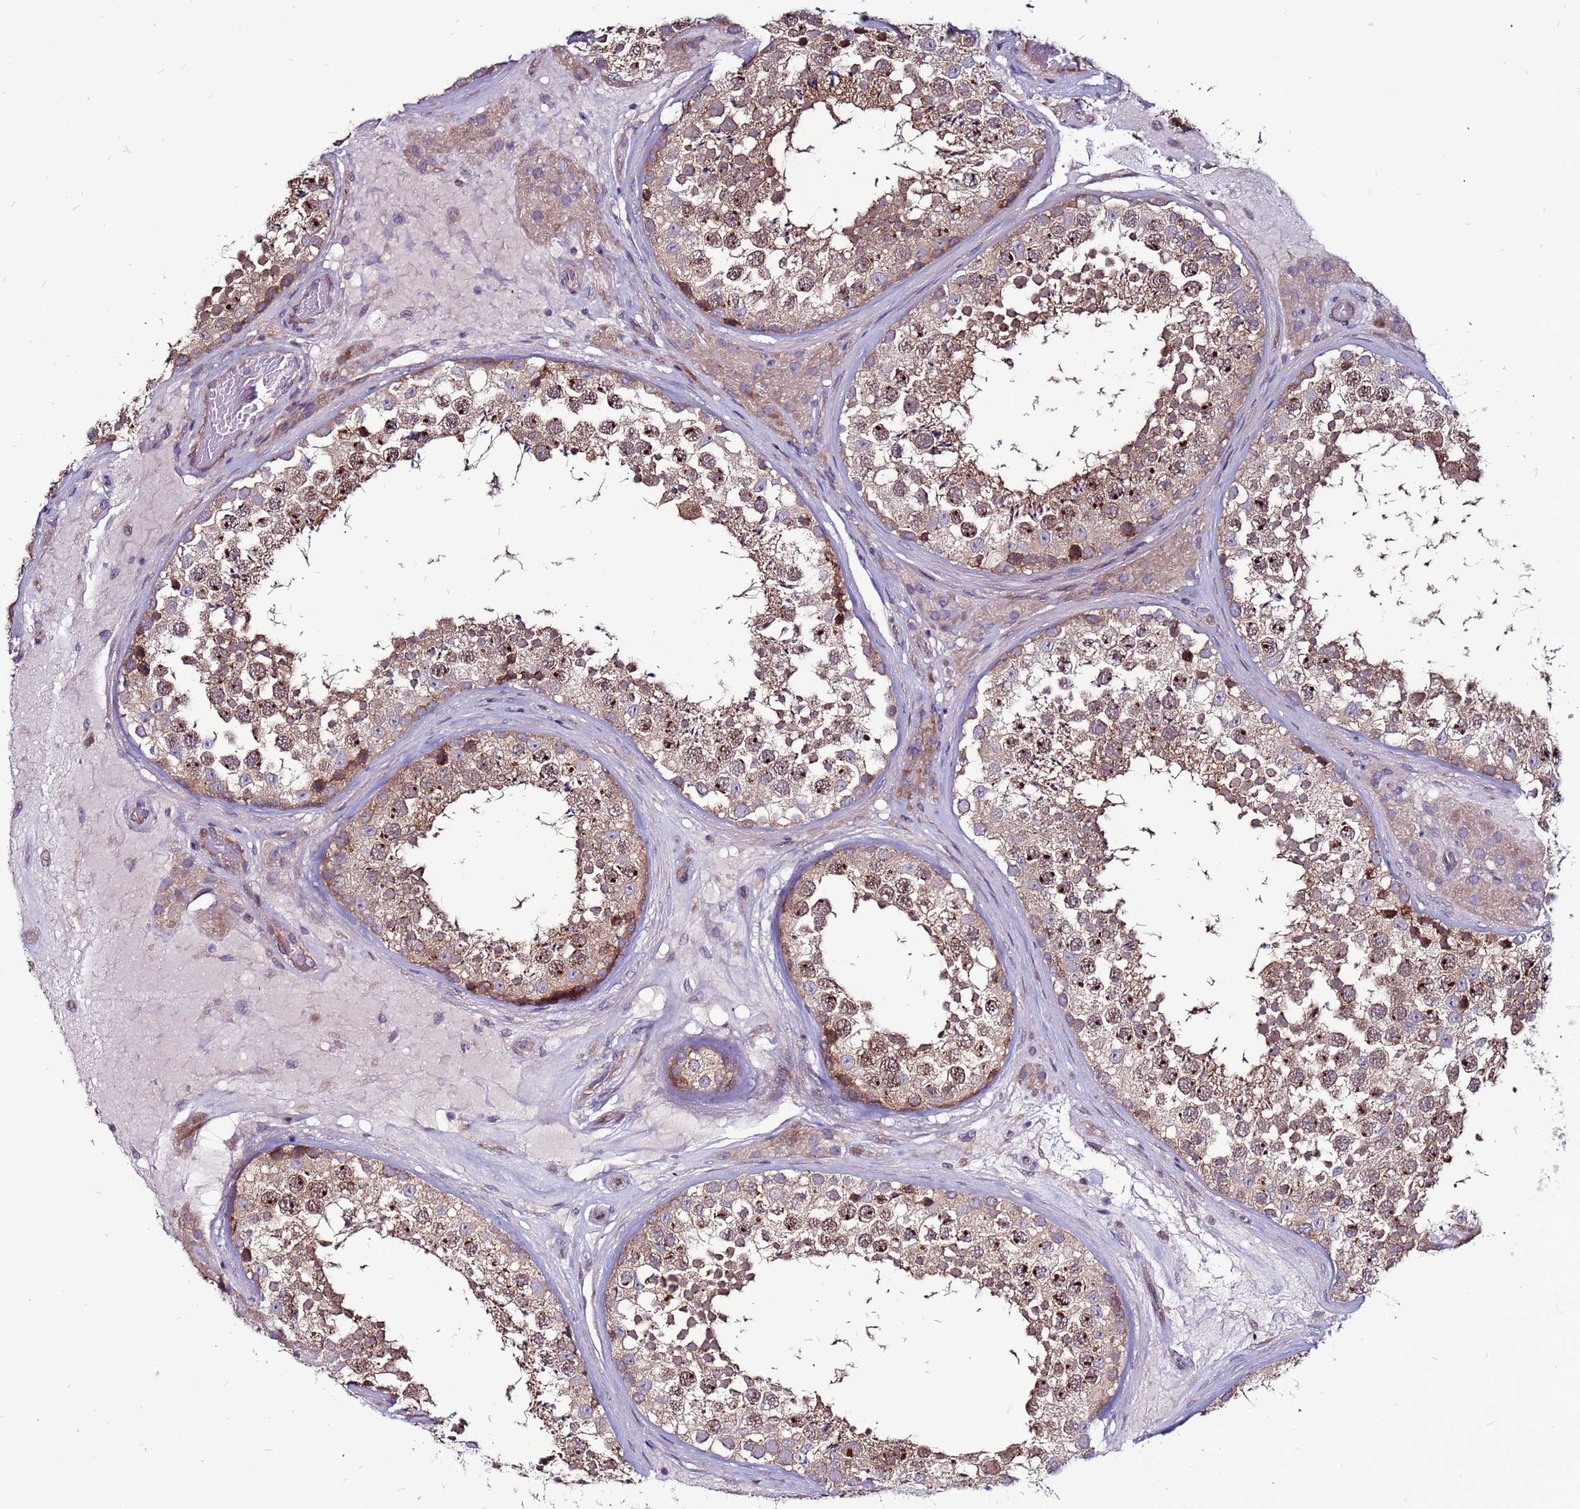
{"staining": {"intensity": "moderate", "quantity": ">75%", "location": "cytoplasmic/membranous,nuclear"}, "tissue": "testis", "cell_type": "Cells in seminiferous ducts", "image_type": "normal", "snomed": [{"axis": "morphology", "description": "Normal tissue, NOS"}, {"axis": "topography", "description": "Testis"}], "caption": "Testis stained with a brown dye reveals moderate cytoplasmic/membranous,nuclear positive positivity in approximately >75% of cells in seminiferous ducts.", "gene": "GPN3", "patient": {"sex": "male", "age": 46}}